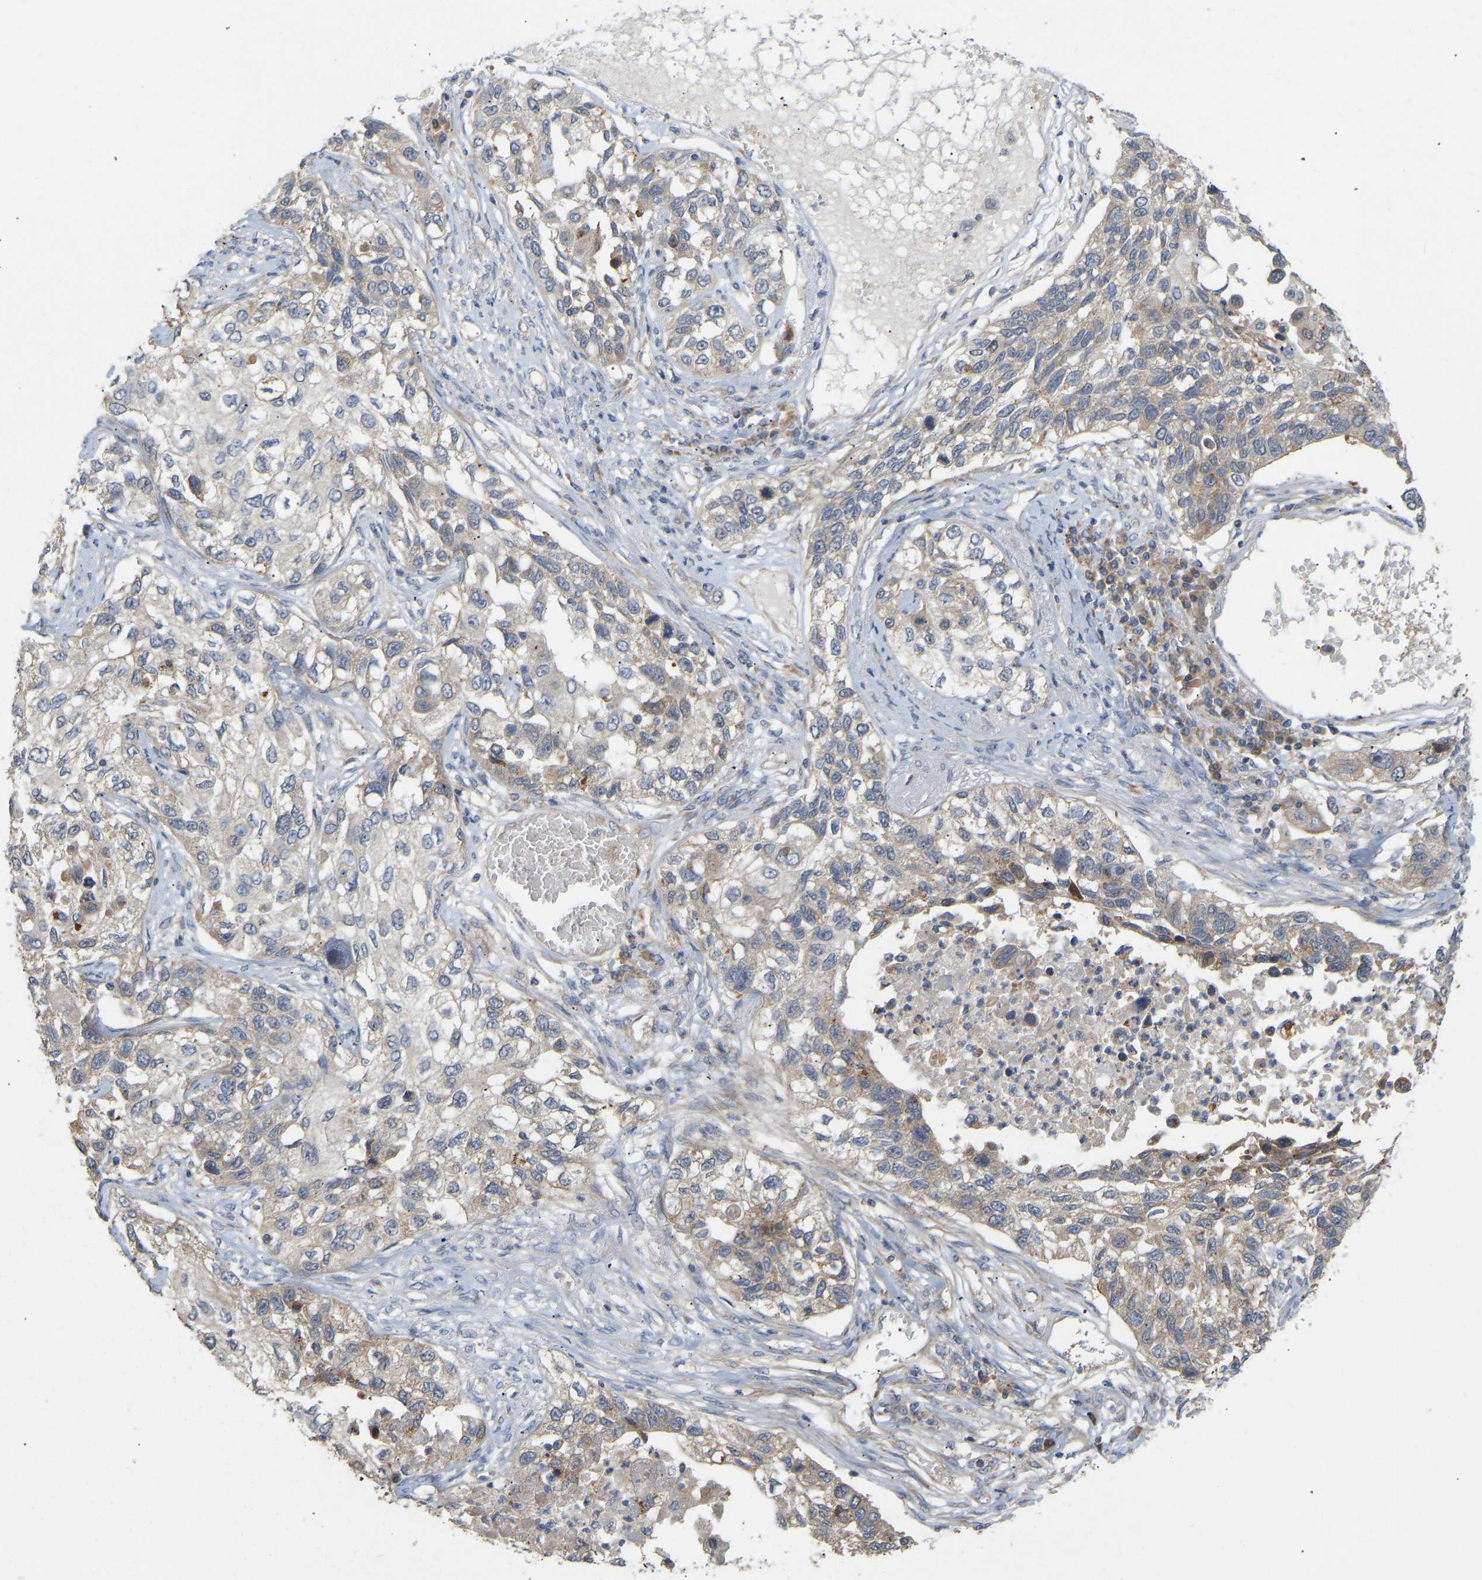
{"staining": {"intensity": "weak", "quantity": "25%-75%", "location": "cytoplasmic/membranous"}, "tissue": "lung cancer", "cell_type": "Tumor cells", "image_type": "cancer", "snomed": [{"axis": "morphology", "description": "Squamous cell carcinoma, NOS"}, {"axis": "topography", "description": "Lung"}], "caption": "A brown stain shows weak cytoplasmic/membranous positivity of a protein in lung cancer (squamous cell carcinoma) tumor cells.", "gene": "HACD2", "patient": {"sex": "male", "age": 71}}